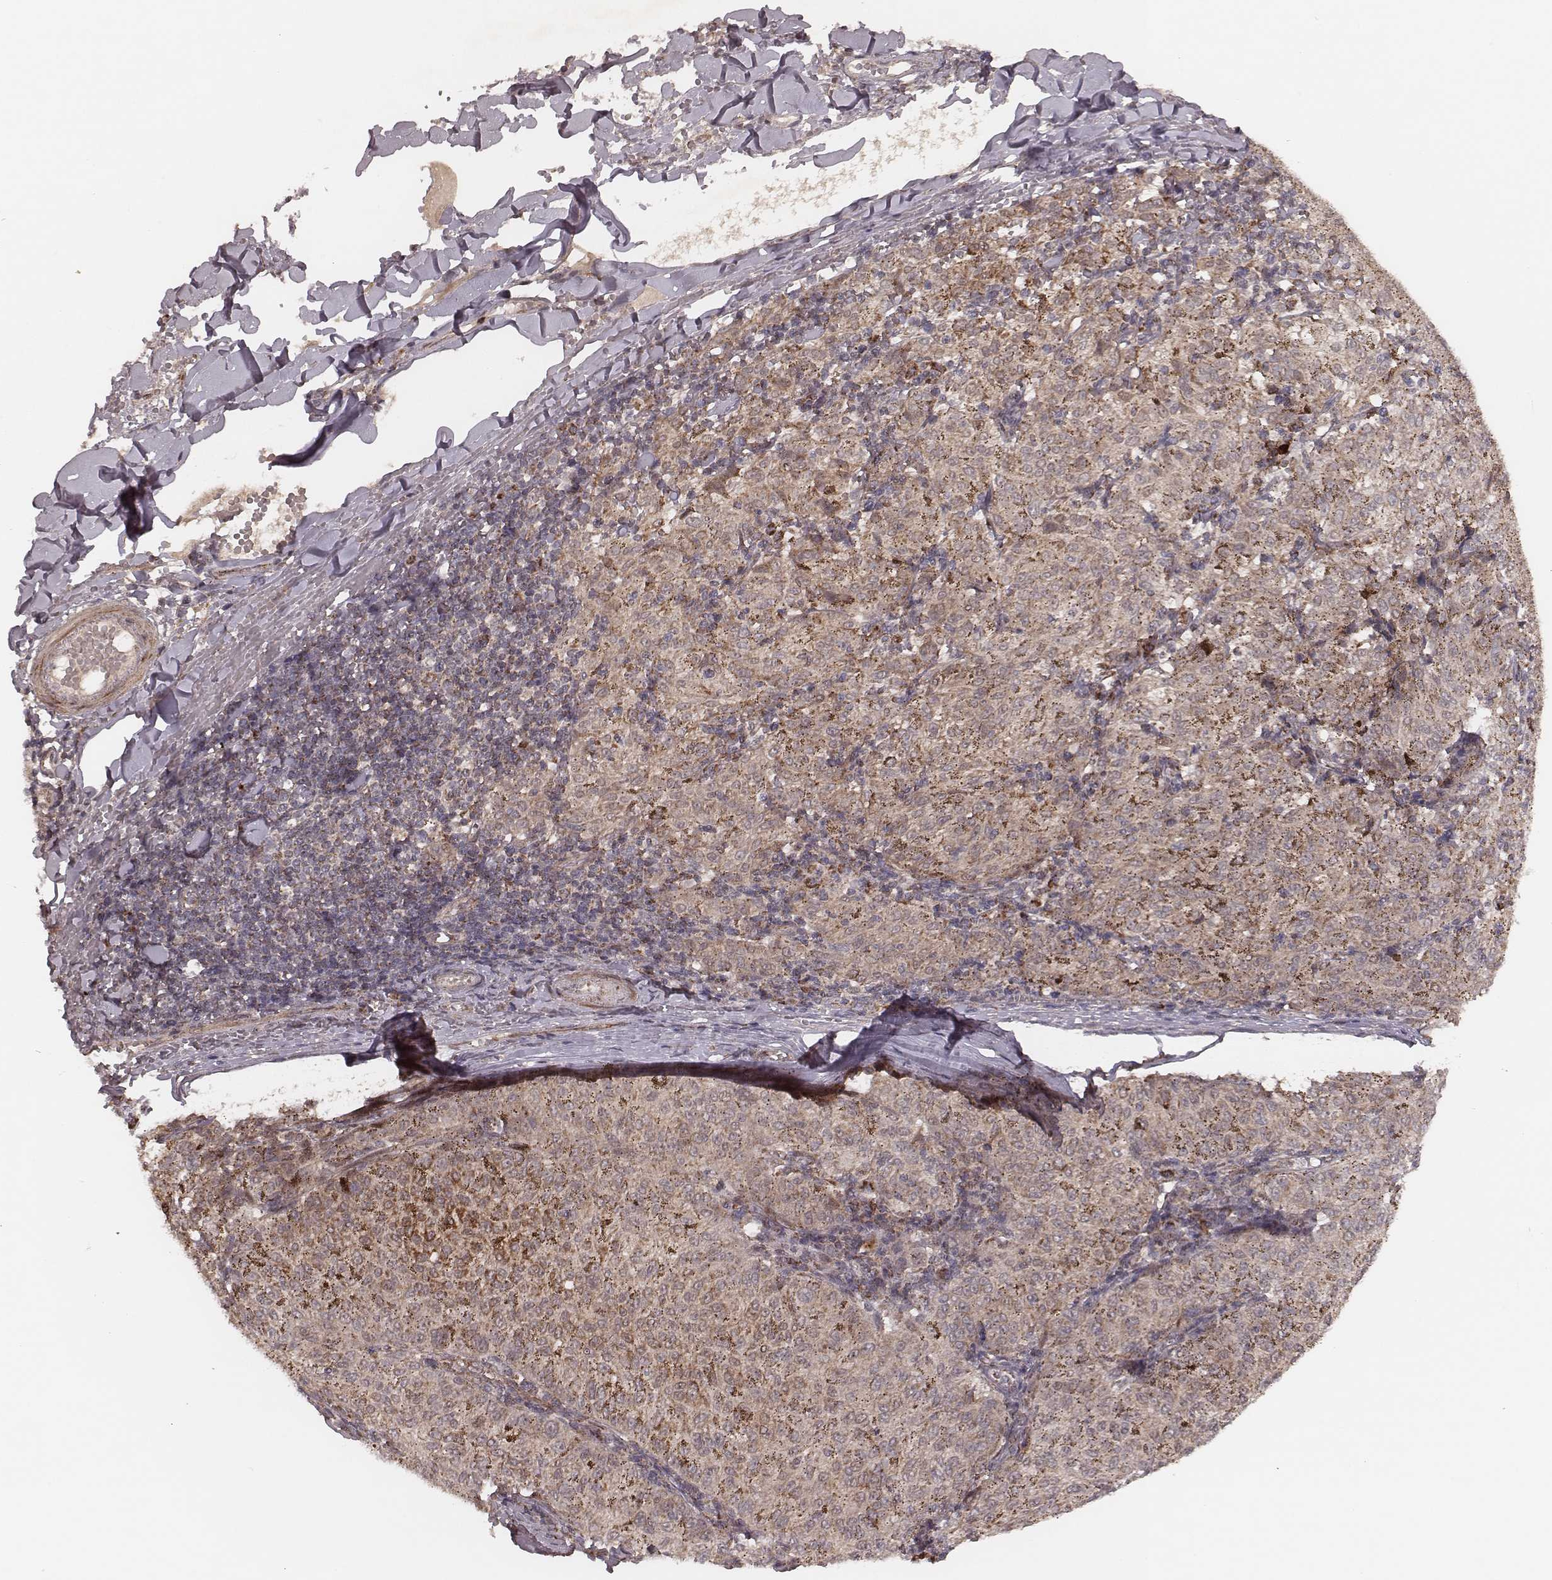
{"staining": {"intensity": "weak", "quantity": ">75%", "location": "cytoplasmic/membranous"}, "tissue": "melanoma", "cell_type": "Tumor cells", "image_type": "cancer", "snomed": [{"axis": "morphology", "description": "Malignant melanoma, NOS"}, {"axis": "topography", "description": "Skin"}], "caption": "Malignant melanoma tissue displays weak cytoplasmic/membranous staining in approximately >75% of tumor cells", "gene": "NDUFA7", "patient": {"sex": "female", "age": 72}}